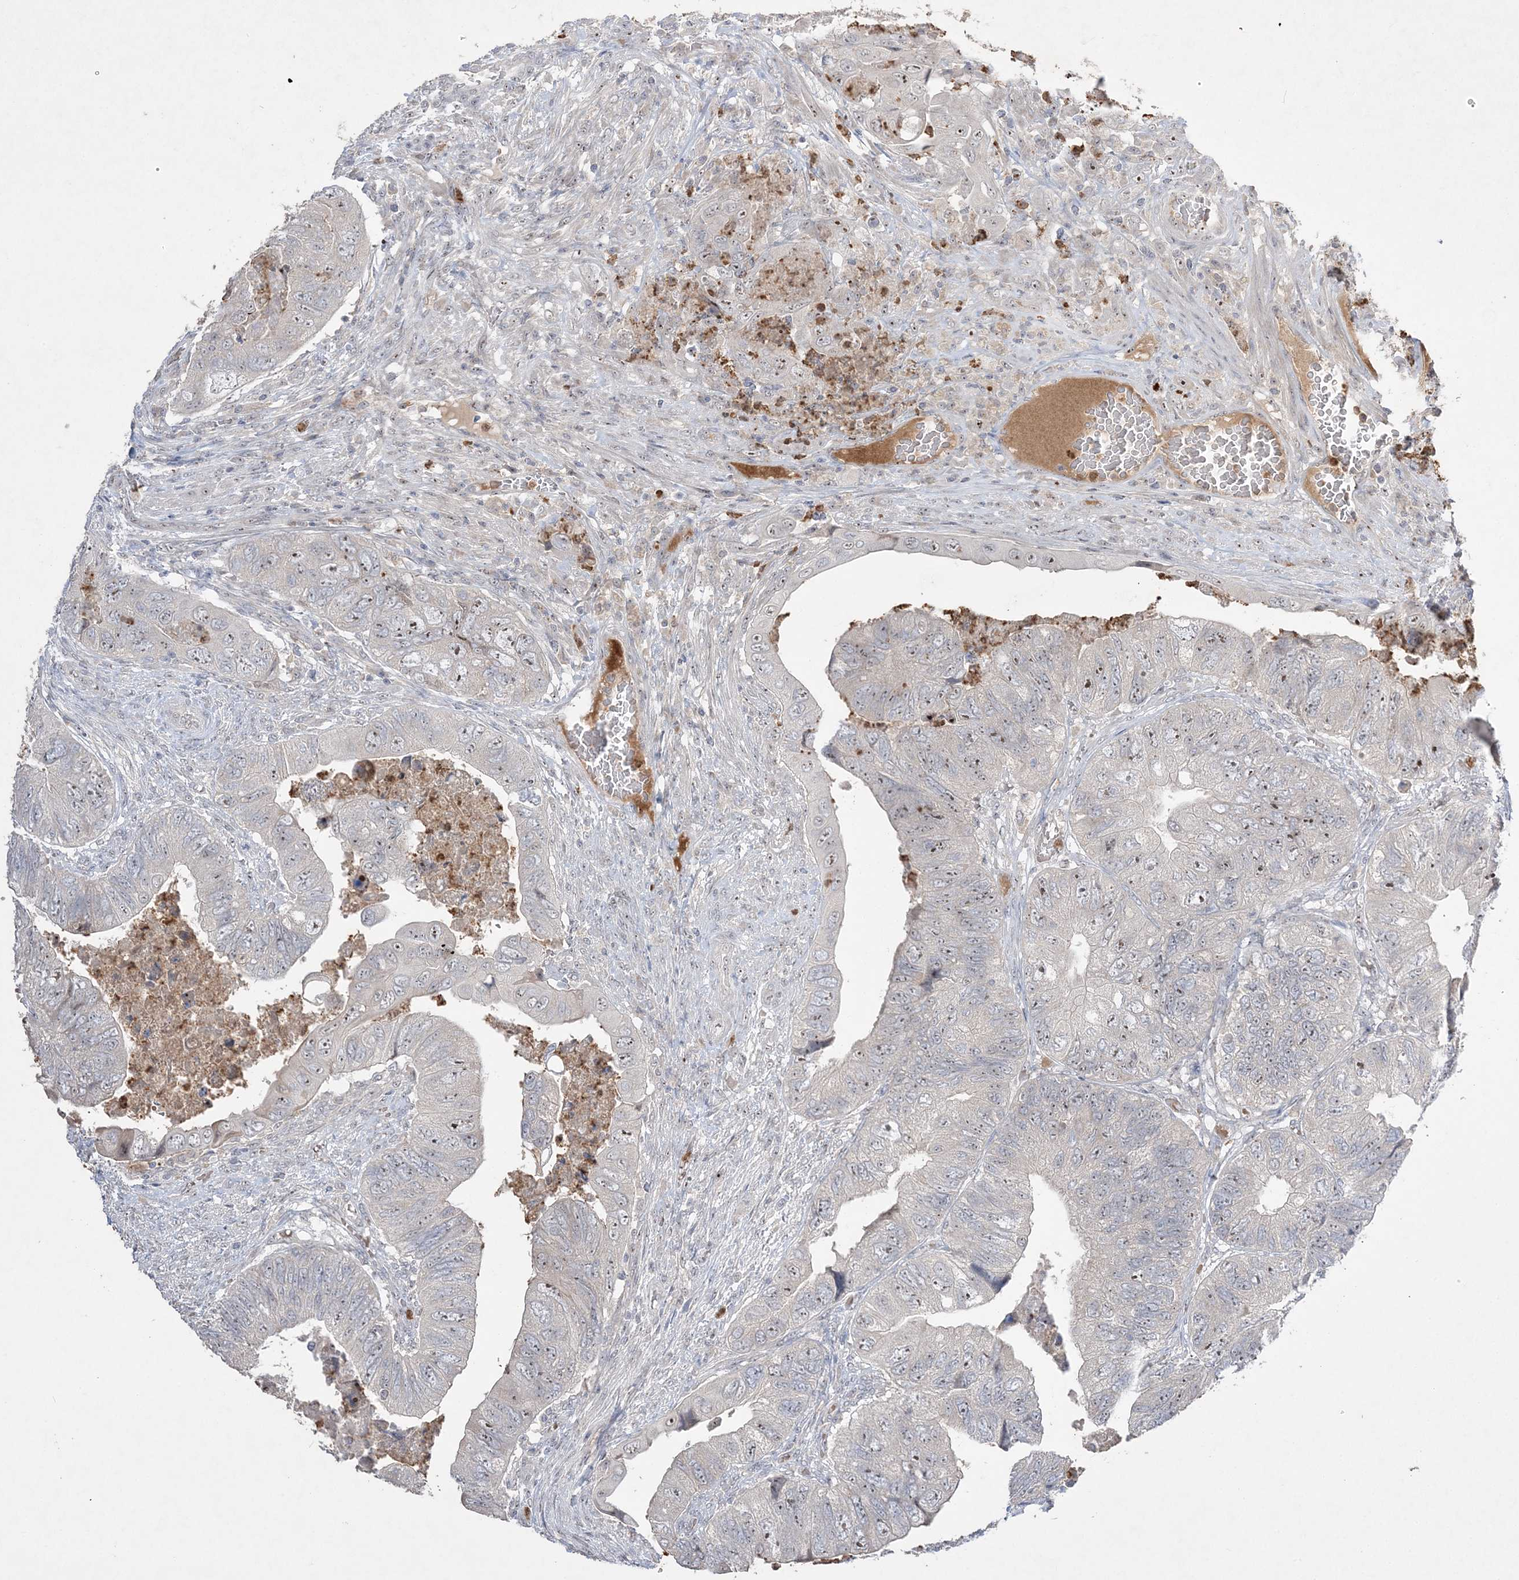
{"staining": {"intensity": "weak", "quantity": "<25%", "location": "nuclear"}, "tissue": "colorectal cancer", "cell_type": "Tumor cells", "image_type": "cancer", "snomed": [{"axis": "morphology", "description": "Adenocarcinoma, NOS"}, {"axis": "topography", "description": "Rectum"}], "caption": "Immunohistochemistry photomicrograph of human colorectal cancer stained for a protein (brown), which displays no expression in tumor cells. Nuclei are stained in blue.", "gene": "NOP16", "patient": {"sex": "male", "age": 63}}